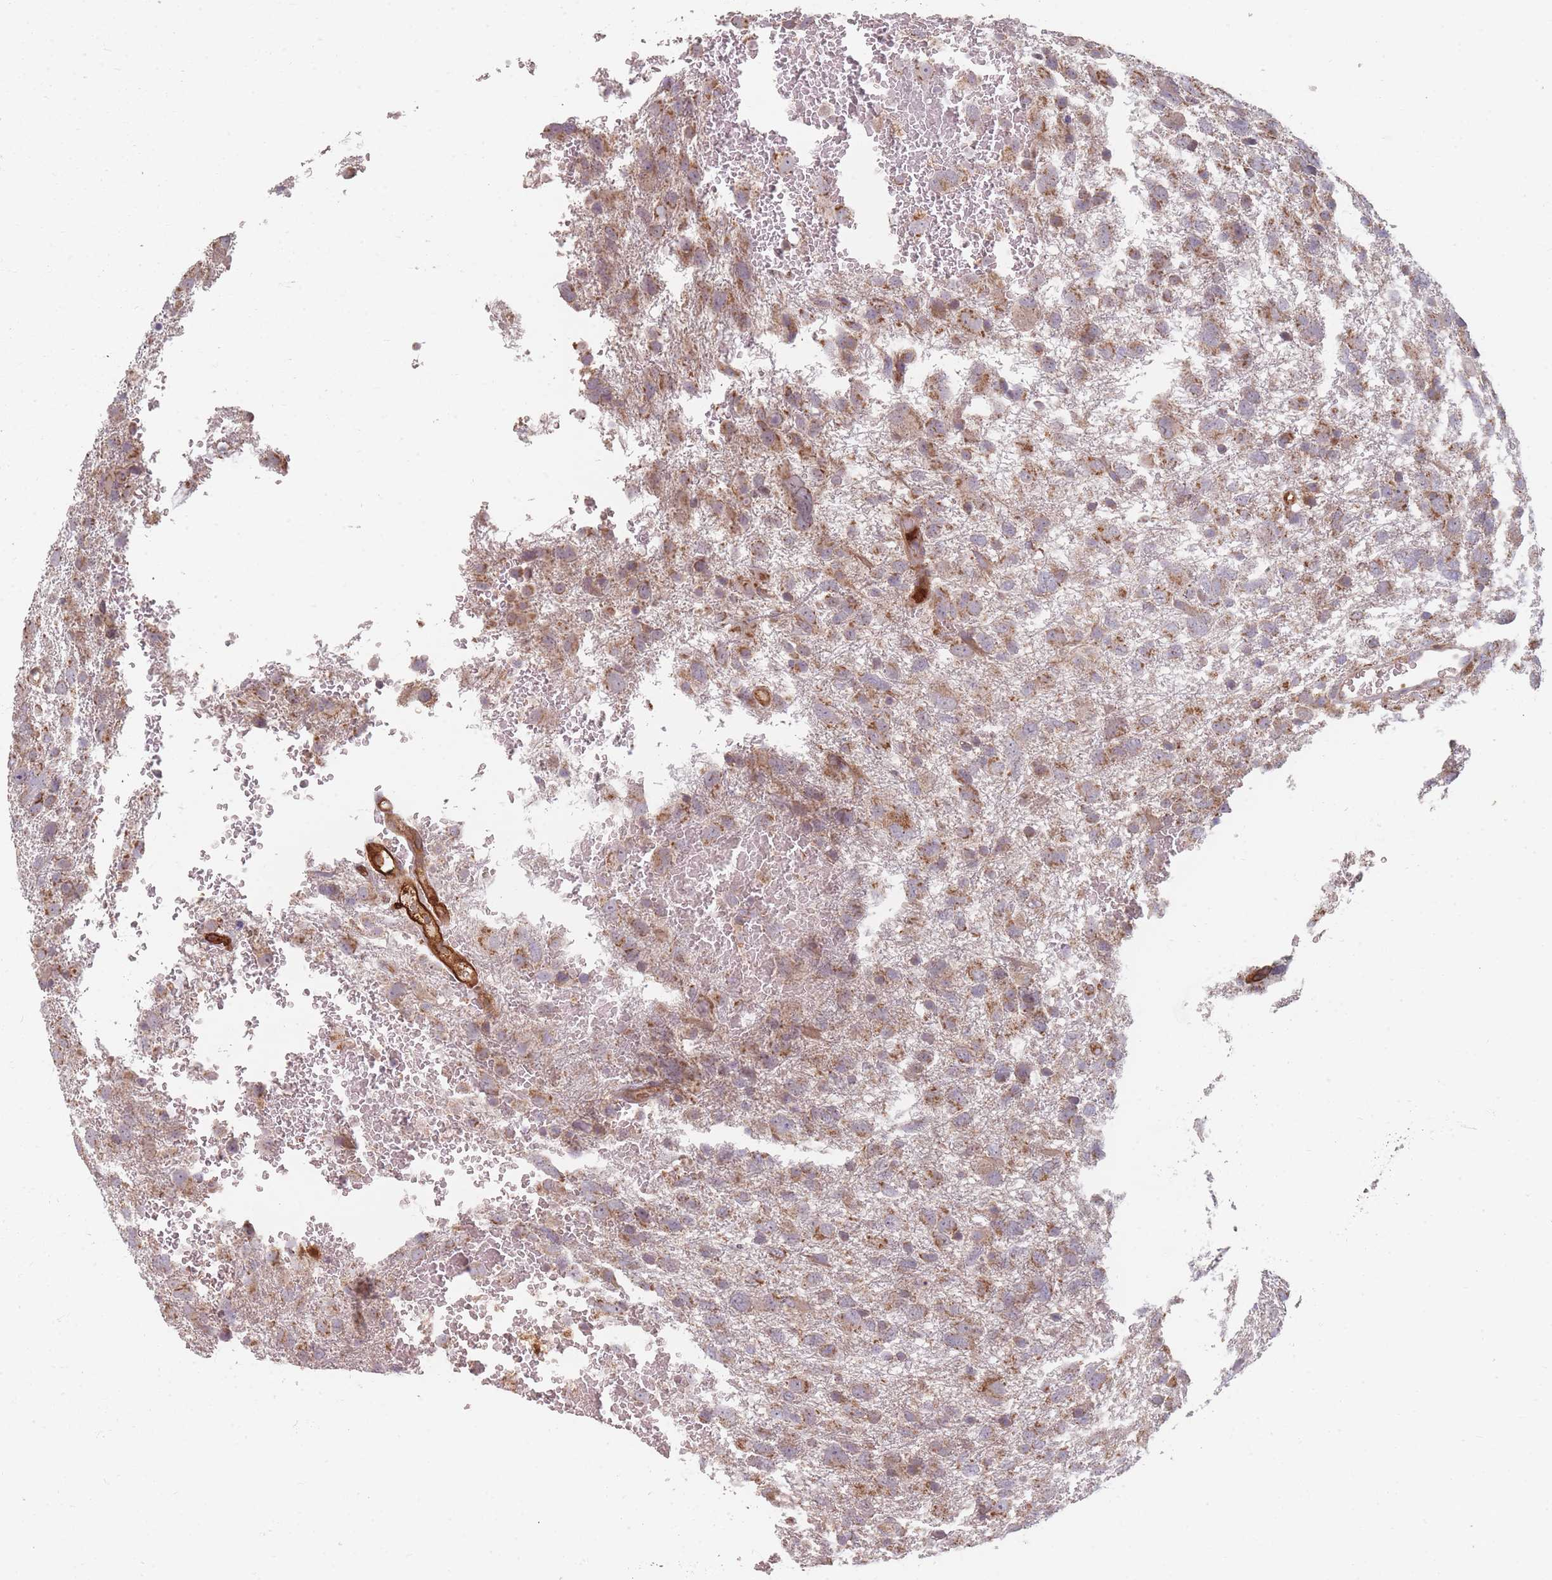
{"staining": {"intensity": "moderate", "quantity": ">75%", "location": "cytoplasmic/membranous"}, "tissue": "glioma", "cell_type": "Tumor cells", "image_type": "cancer", "snomed": [{"axis": "morphology", "description": "Glioma, malignant, High grade"}, {"axis": "topography", "description": "Brain"}], "caption": "The histopathology image demonstrates staining of malignant high-grade glioma, revealing moderate cytoplasmic/membranous protein positivity (brown color) within tumor cells. (Stains: DAB in brown, nuclei in blue, Microscopy: brightfield microscopy at high magnification).", "gene": "MRPS6", "patient": {"sex": "male", "age": 61}}